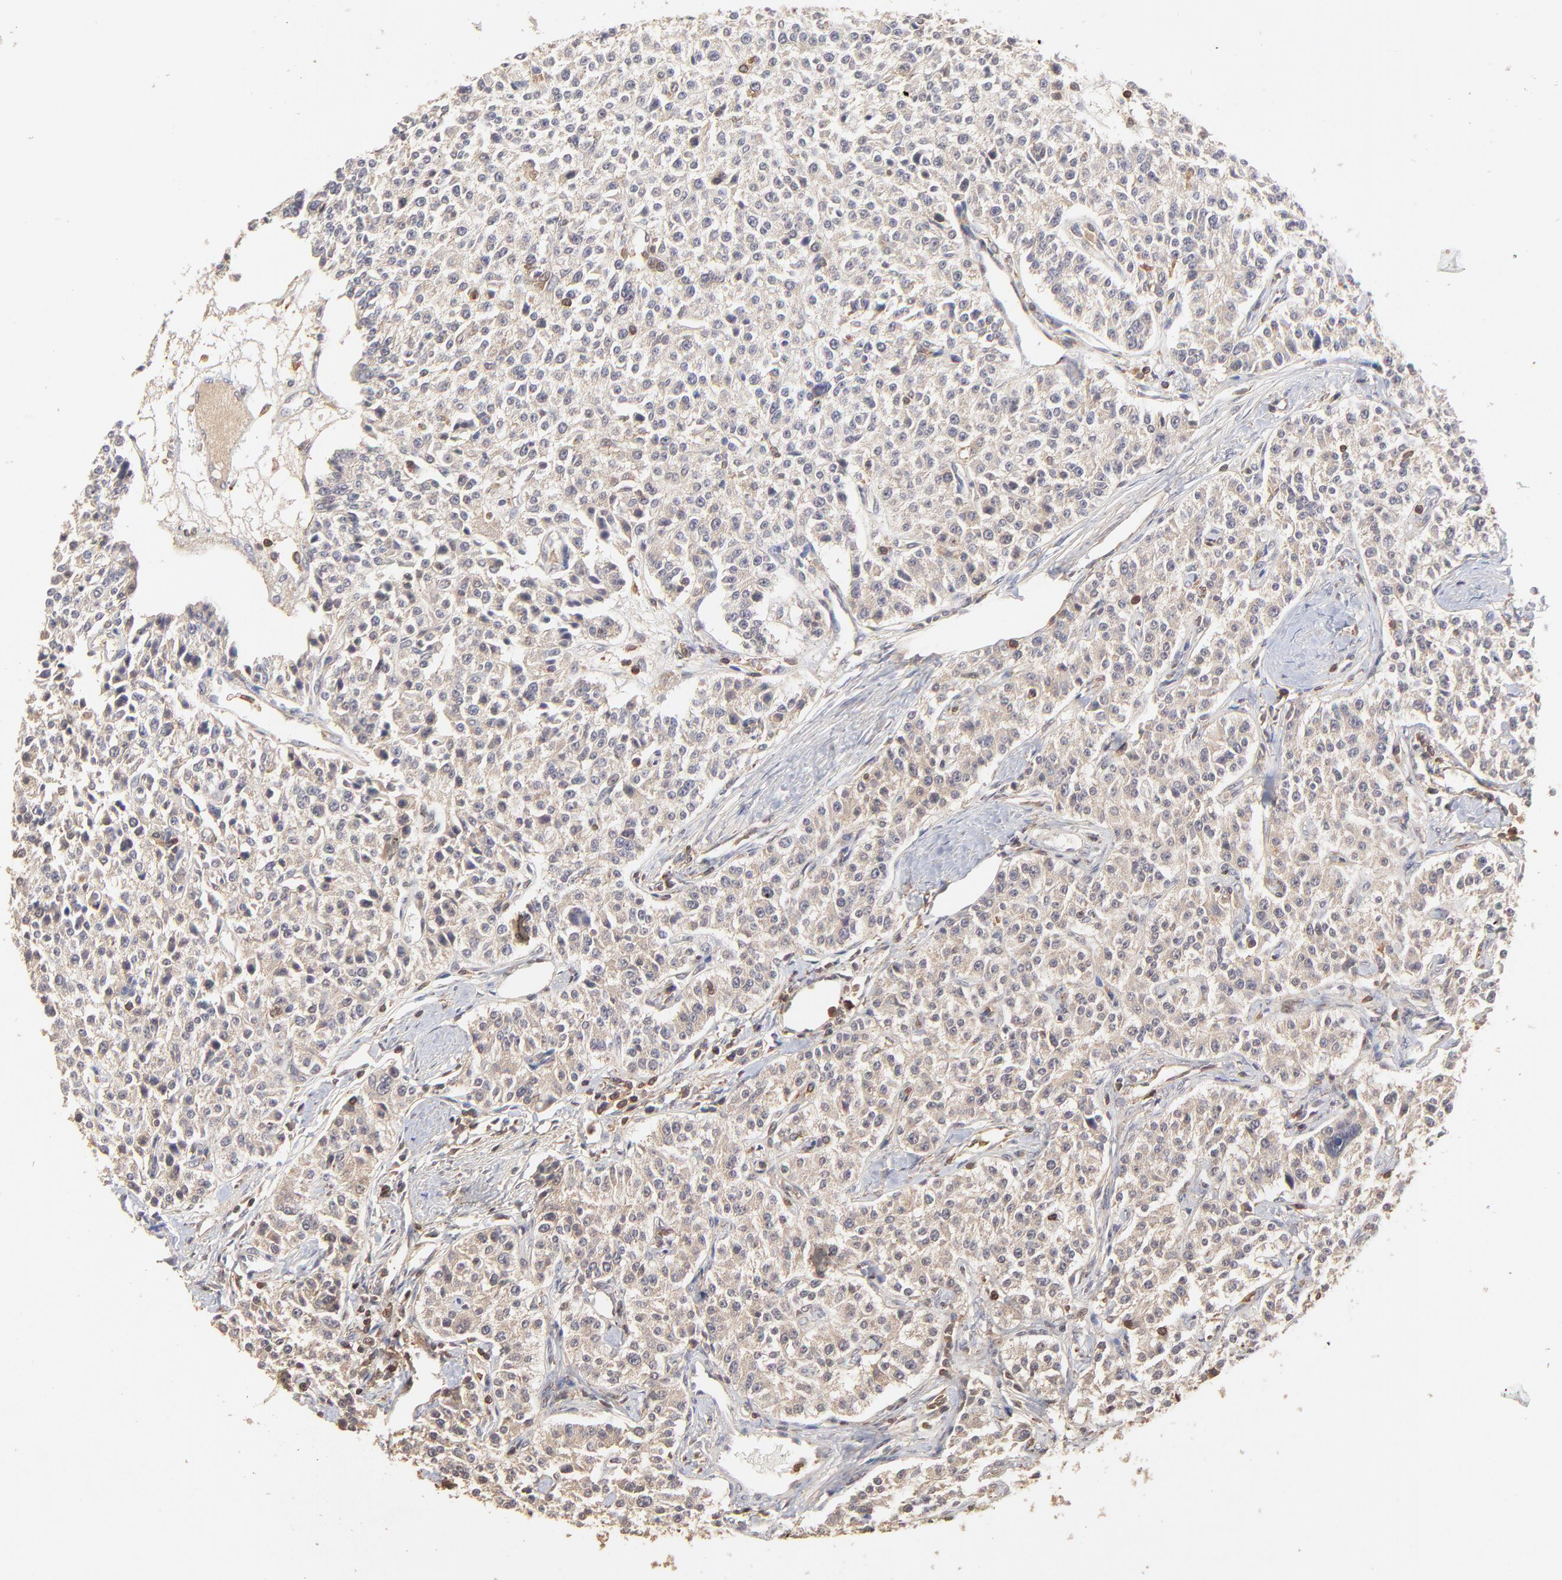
{"staining": {"intensity": "moderate", "quantity": ">75%", "location": "cytoplasmic/membranous"}, "tissue": "carcinoid", "cell_type": "Tumor cells", "image_type": "cancer", "snomed": [{"axis": "morphology", "description": "Carcinoid, malignant, NOS"}, {"axis": "topography", "description": "Stomach"}], "caption": "The histopathology image reveals immunohistochemical staining of carcinoid. There is moderate cytoplasmic/membranous staining is present in approximately >75% of tumor cells.", "gene": "STON2", "patient": {"sex": "female", "age": 76}}